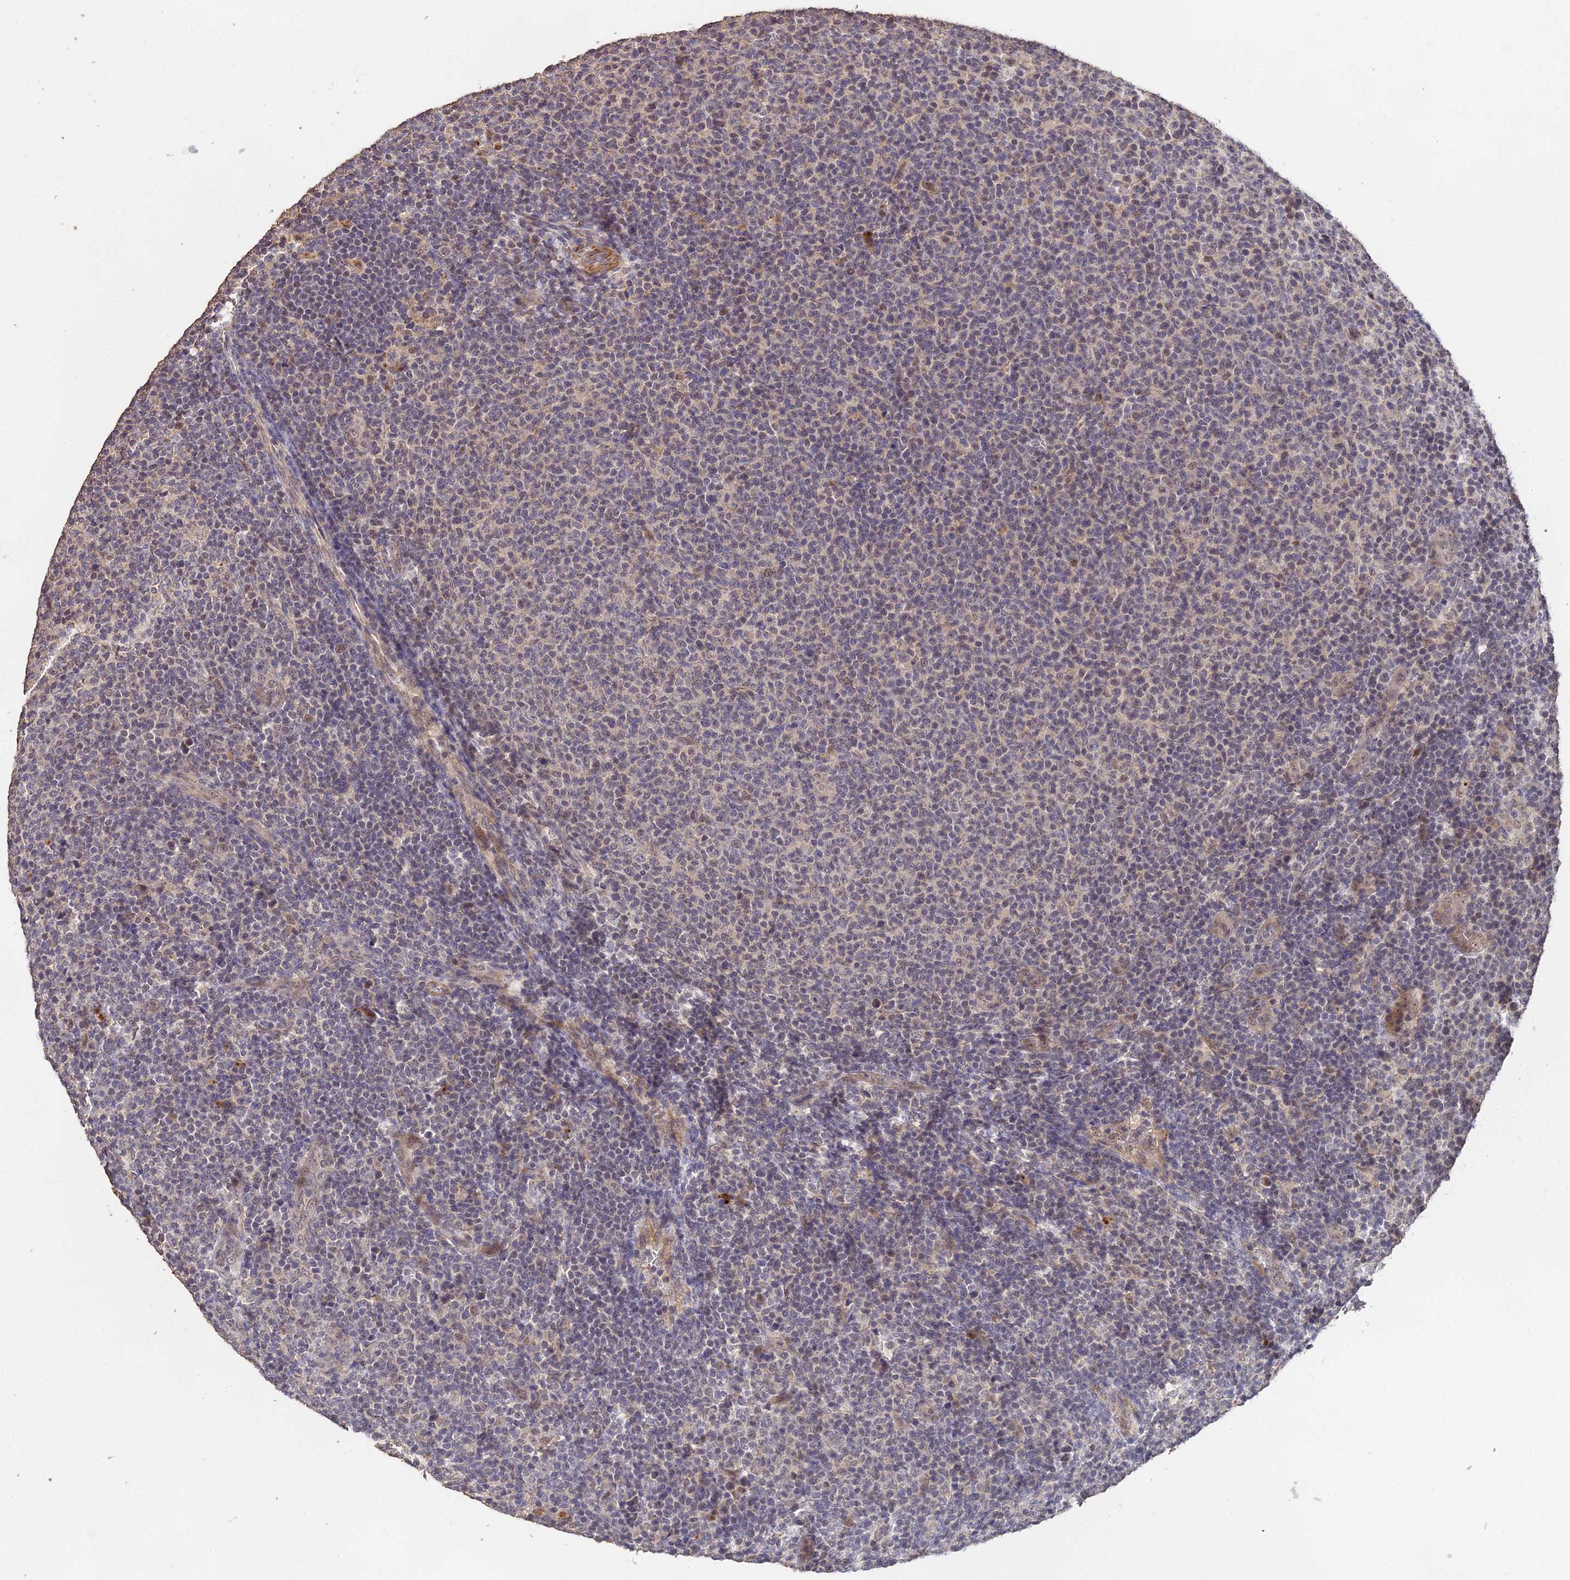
{"staining": {"intensity": "weak", "quantity": "<25%", "location": "cytoplasmic/membranous"}, "tissue": "lymphoma", "cell_type": "Tumor cells", "image_type": "cancer", "snomed": [{"axis": "morphology", "description": "Malignant lymphoma, non-Hodgkin's type, Low grade"}, {"axis": "topography", "description": "Lymph node"}], "caption": "Tumor cells are negative for protein expression in human lymphoma. (DAB immunohistochemistry (IHC) visualized using brightfield microscopy, high magnification).", "gene": "LSM5", "patient": {"sex": "male", "age": 66}}